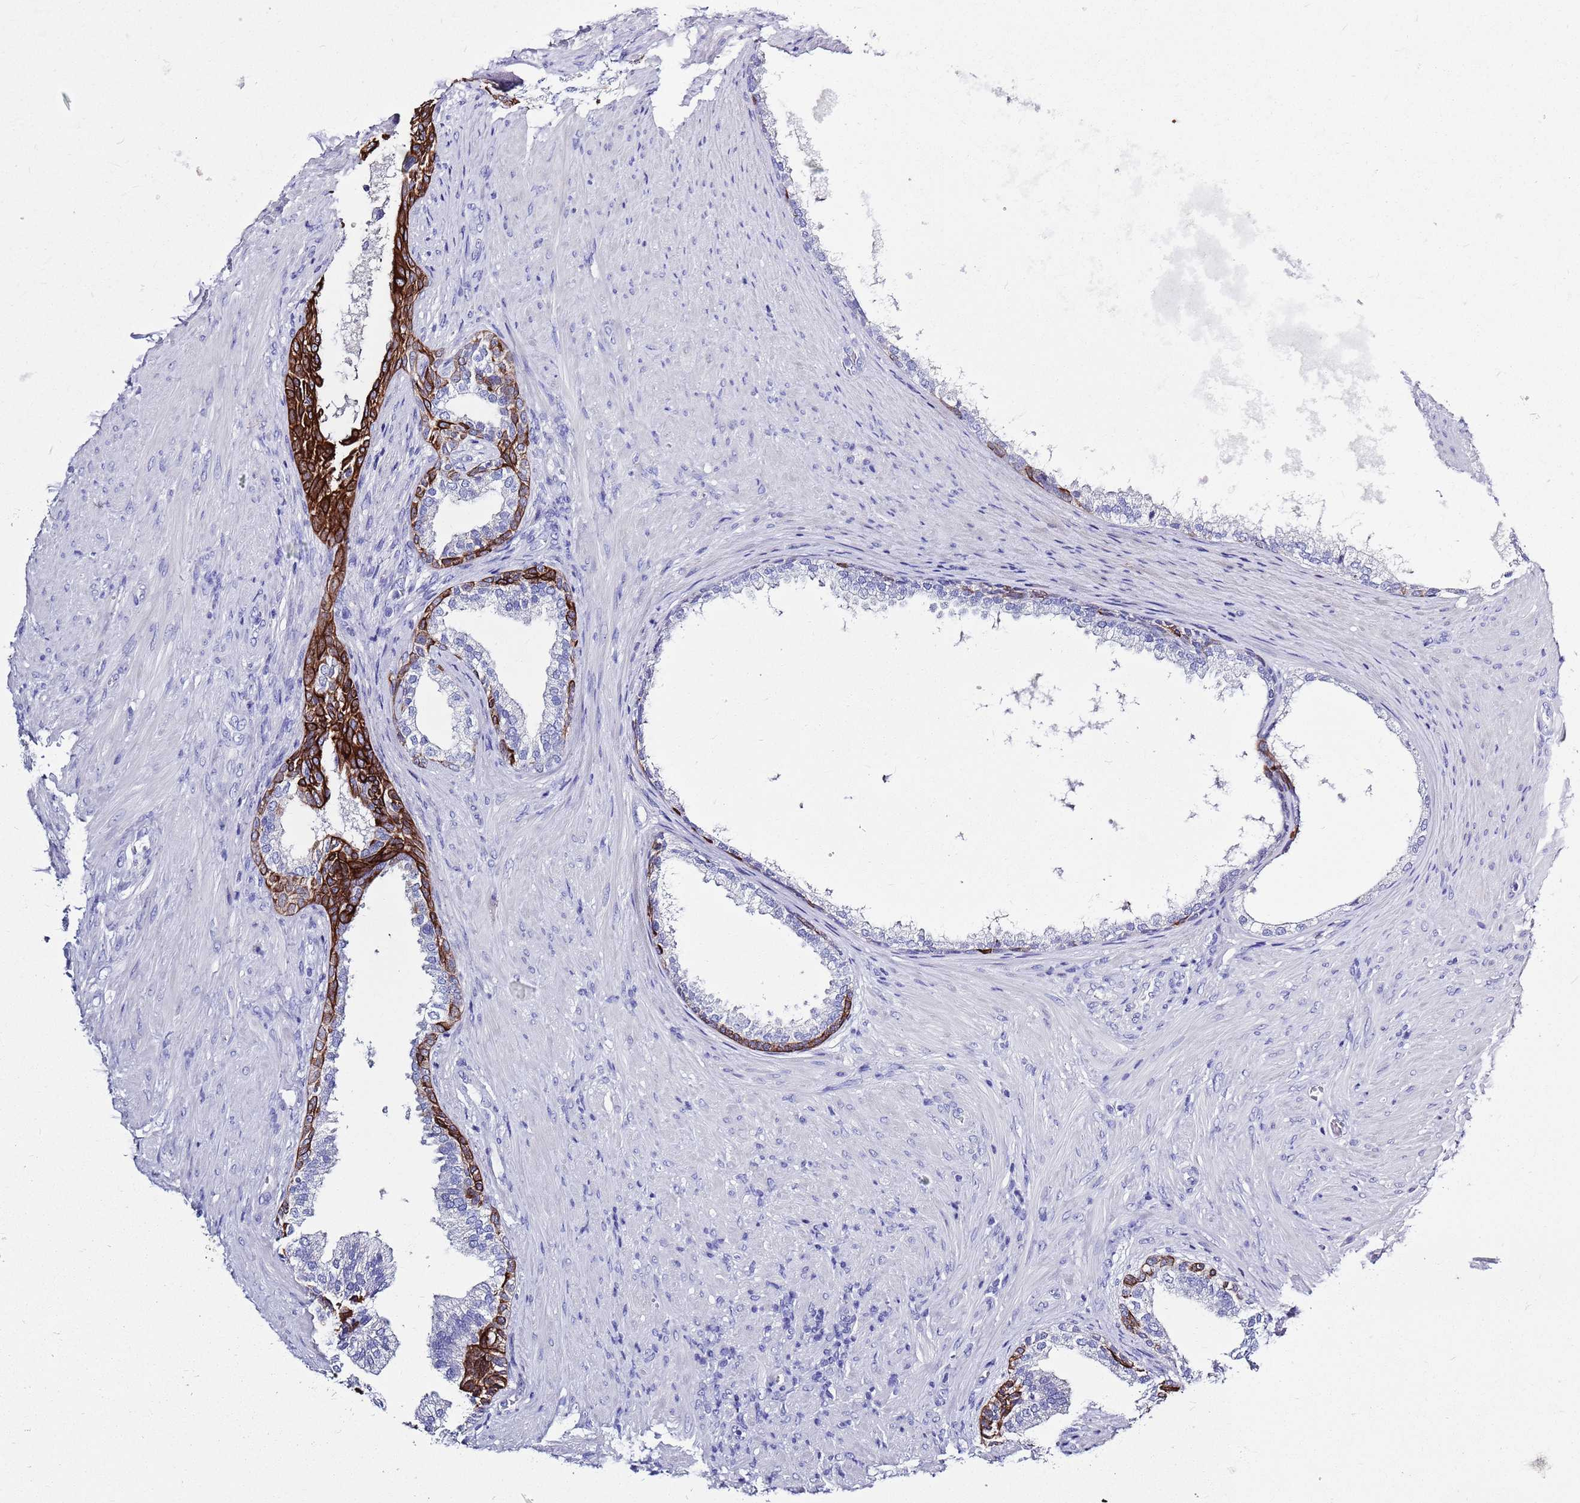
{"staining": {"intensity": "strong", "quantity": "<25%", "location": "cytoplasmic/membranous"}, "tissue": "prostate", "cell_type": "Glandular cells", "image_type": "normal", "snomed": [{"axis": "morphology", "description": "Normal tissue, NOS"}, {"axis": "topography", "description": "Prostate"}], "caption": "Immunohistochemical staining of unremarkable prostate shows <25% levels of strong cytoplasmic/membranous protein staining in about <25% of glandular cells.", "gene": "MTMR2", "patient": {"sex": "male", "age": 76}}